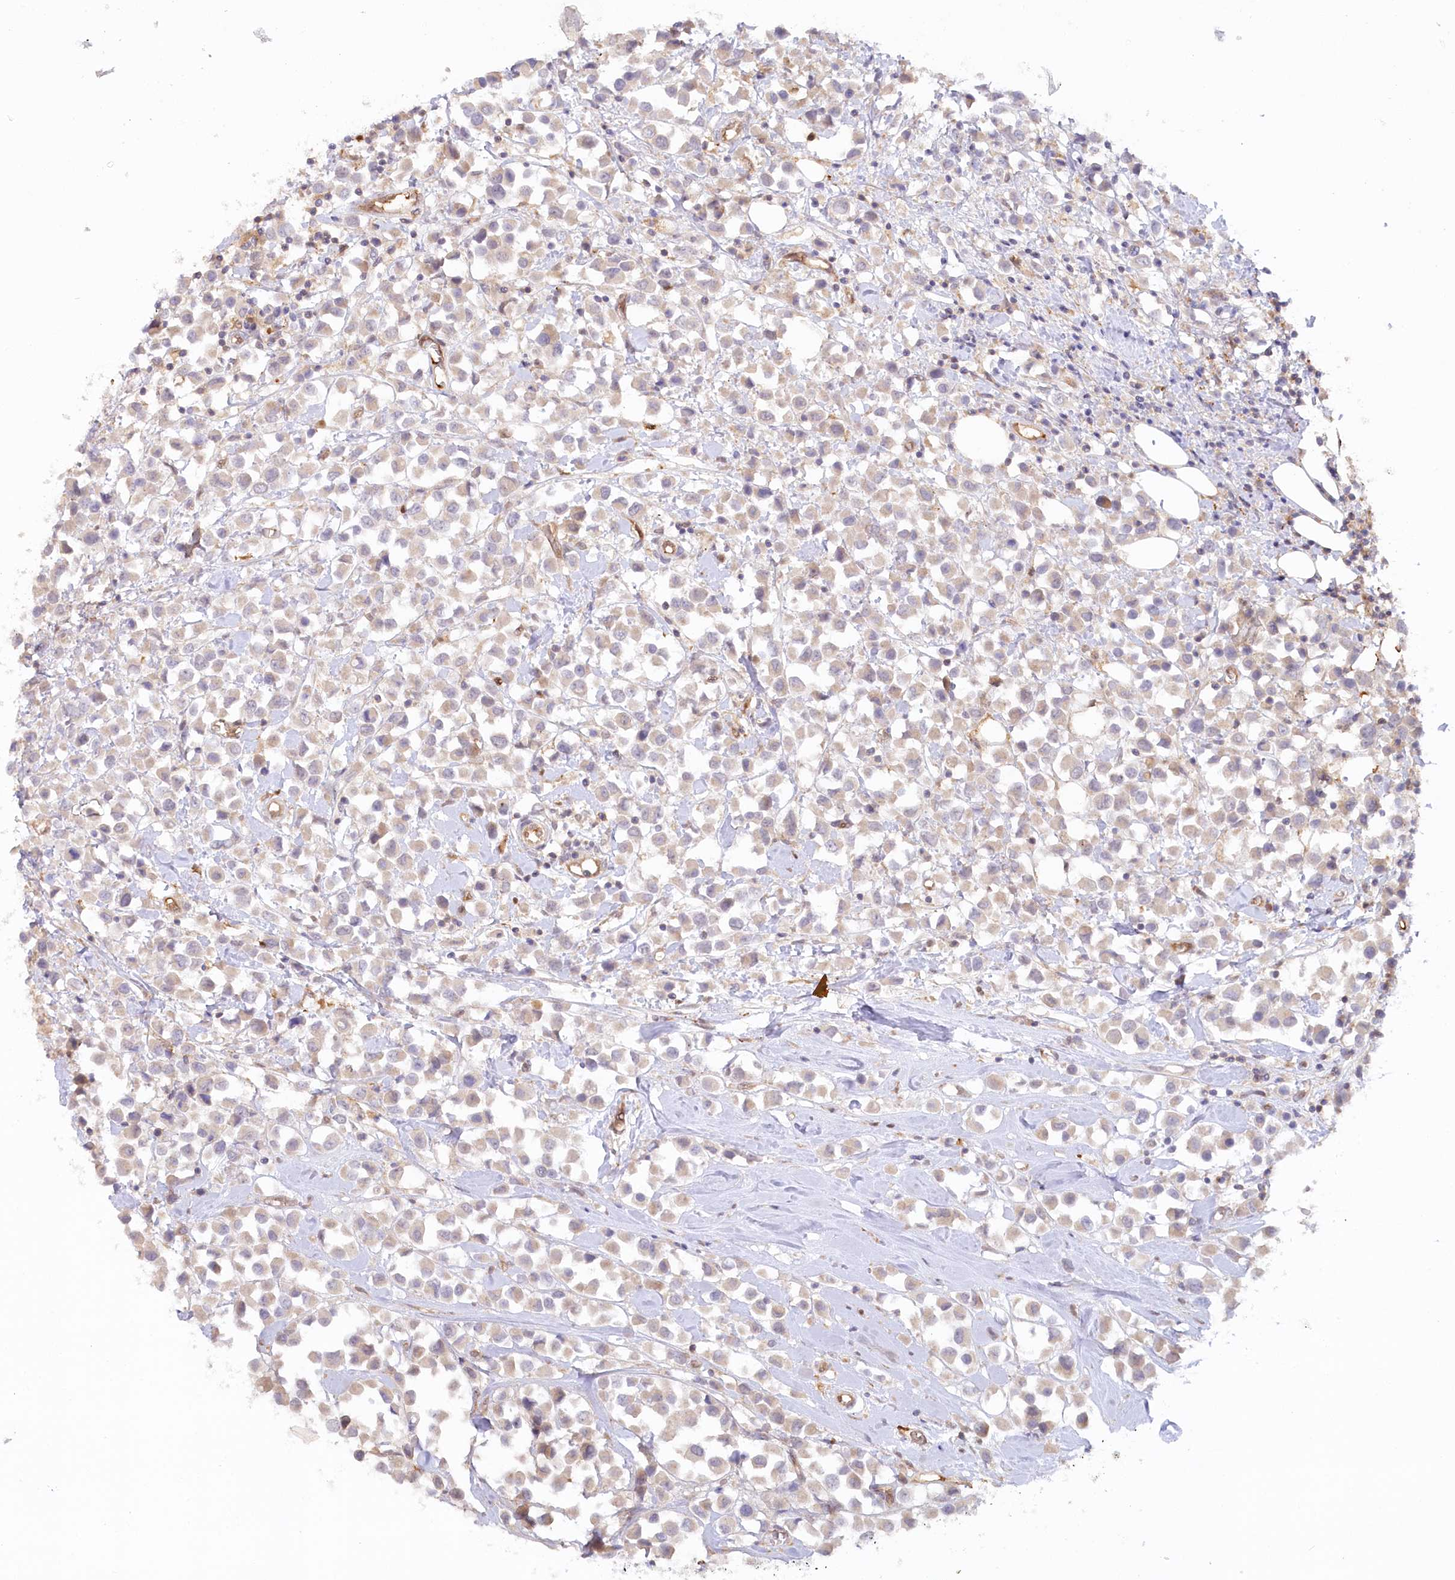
{"staining": {"intensity": "weak", "quantity": "25%-75%", "location": "cytoplasmic/membranous"}, "tissue": "breast cancer", "cell_type": "Tumor cells", "image_type": "cancer", "snomed": [{"axis": "morphology", "description": "Duct carcinoma"}, {"axis": "topography", "description": "Breast"}], "caption": "Immunohistochemistry (DAB) staining of breast intraductal carcinoma demonstrates weak cytoplasmic/membranous protein staining in approximately 25%-75% of tumor cells.", "gene": "GBE1", "patient": {"sex": "female", "age": 61}}